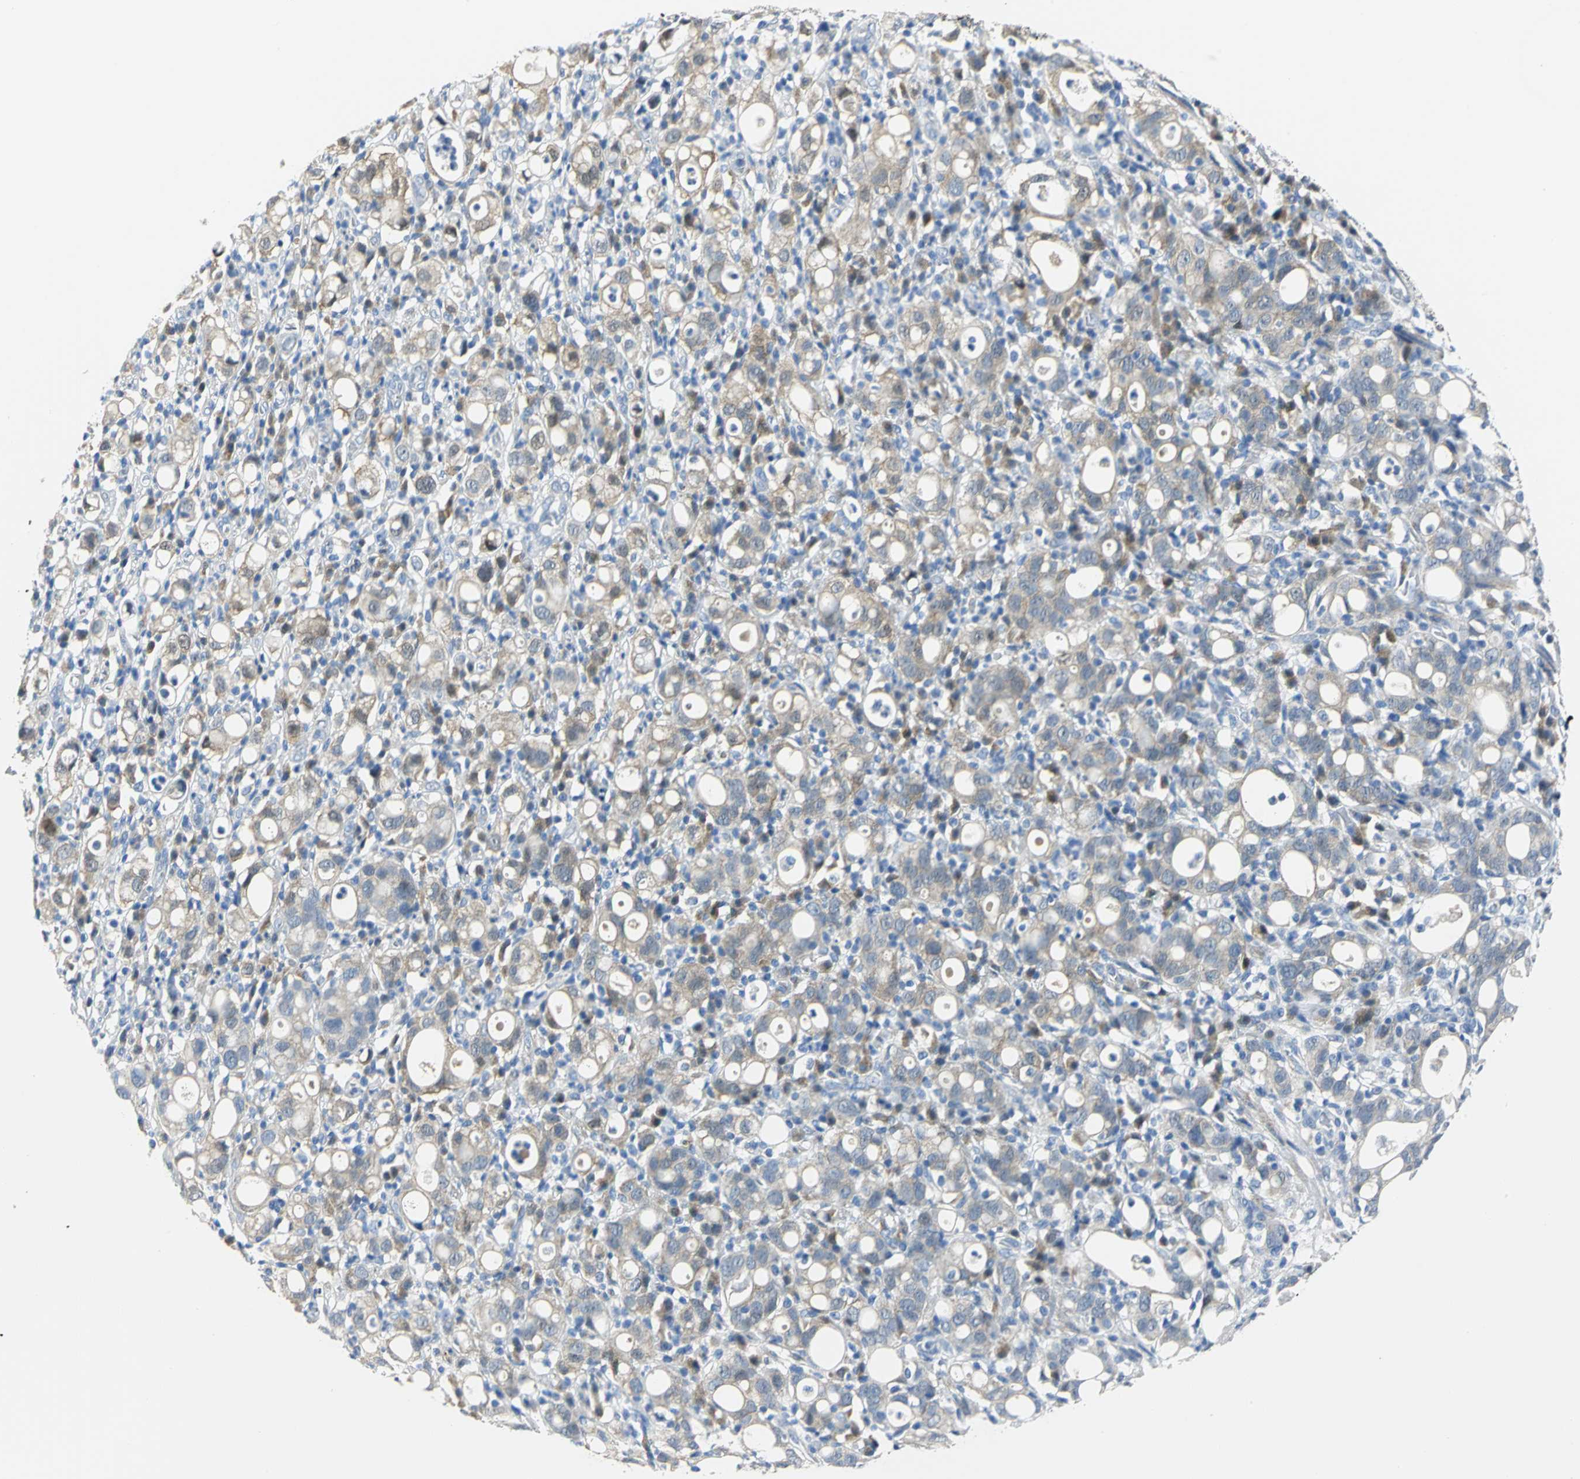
{"staining": {"intensity": "weak", "quantity": "<25%", "location": "cytoplasmic/membranous"}, "tissue": "stomach cancer", "cell_type": "Tumor cells", "image_type": "cancer", "snomed": [{"axis": "morphology", "description": "Adenocarcinoma, NOS"}, {"axis": "topography", "description": "Stomach"}], "caption": "This is a histopathology image of immunohistochemistry (IHC) staining of adenocarcinoma (stomach), which shows no expression in tumor cells. Nuclei are stained in blue.", "gene": "PGM3", "patient": {"sex": "female", "age": 75}}